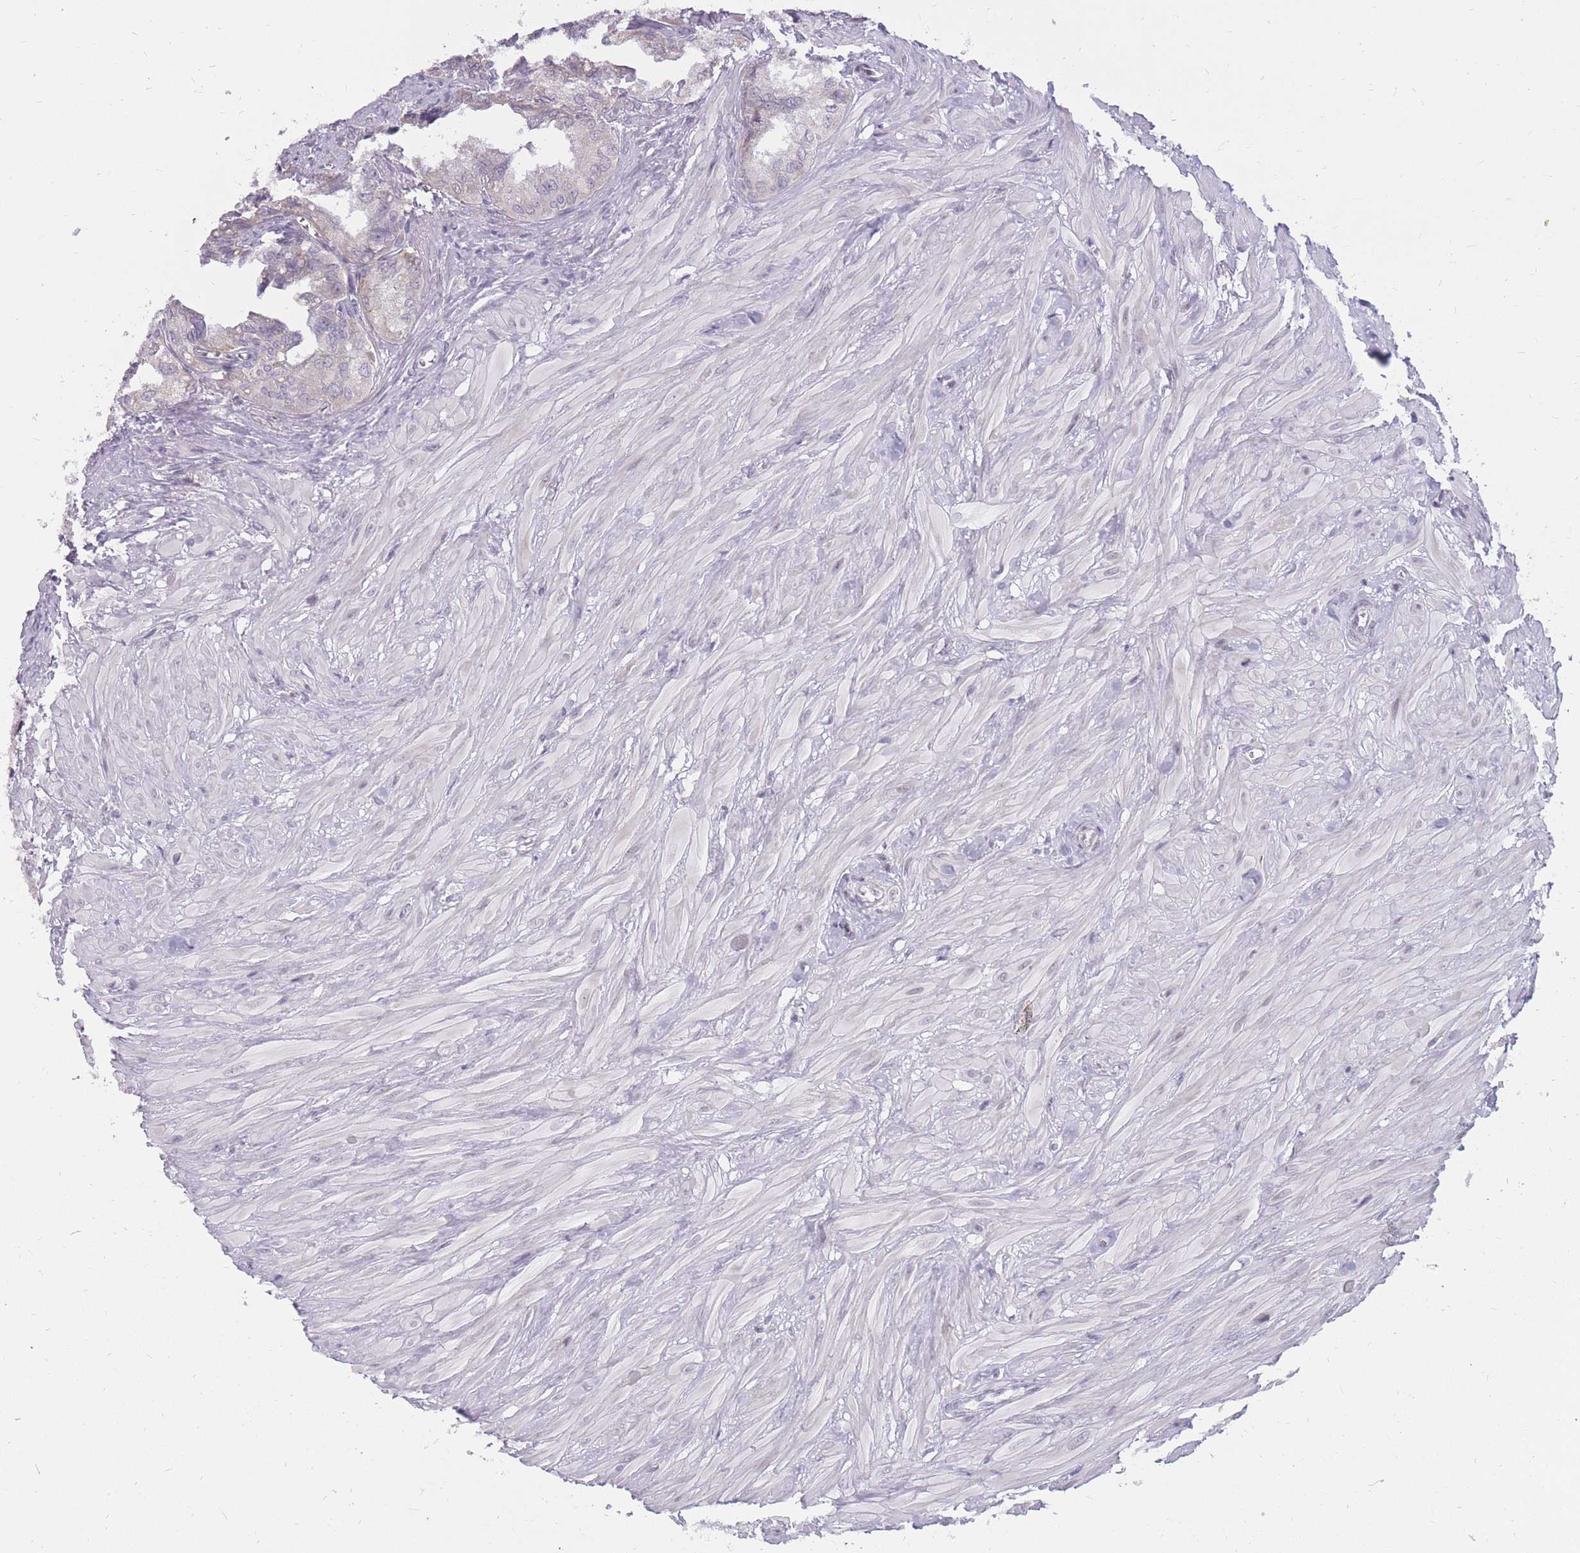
{"staining": {"intensity": "negative", "quantity": "none", "location": "none"}, "tissue": "seminal vesicle", "cell_type": "Glandular cells", "image_type": "normal", "snomed": [{"axis": "morphology", "description": "Normal tissue, NOS"}, {"axis": "topography", "description": "Seminal veicle"}], "caption": "Glandular cells show no significant positivity in benign seminal vesicle. Nuclei are stained in blue.", "gene": "POM121C", "patient": {"sex": "male", "age": 67}}